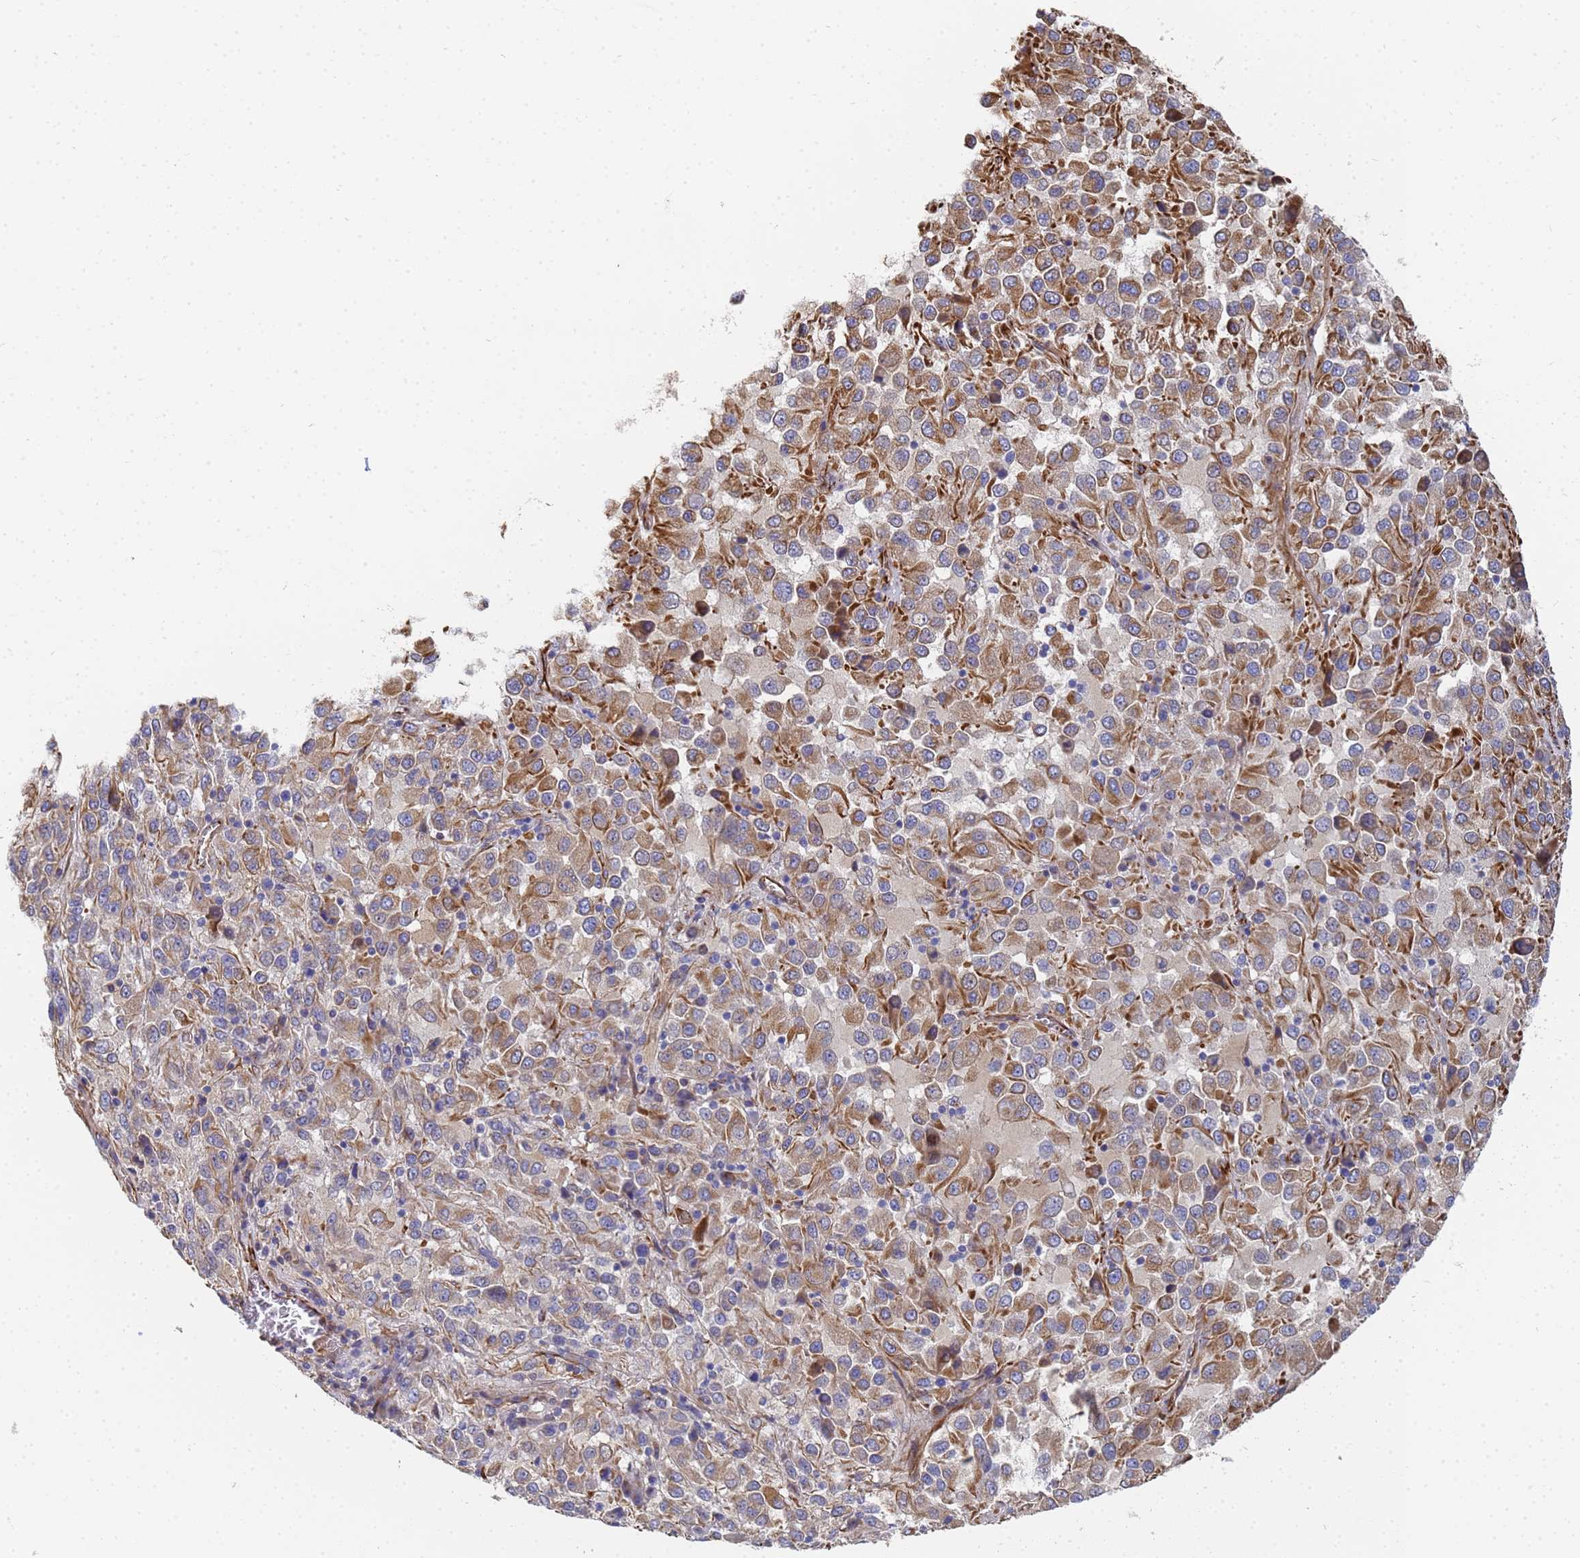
{"staining": {"intensity": "moderate", "quantity": ">75%", "location": "cytoplasmic/membranous"}, "tissue": "melanoma", "cell_type": "Tumor cells", "image_type": "cancer", "snomed": [{"axis": "morphology", "description": "Malignant melanoma, Metastatic site"}, {"axis": "topography", "description": "Lung"}], "caption": "Protein staining displays moderate cytoplasmic/membranous positivity in approximately >75% of tumor cells in malignant melanoma (metastatic site). Using DAB (3,3'-diaminobenzidine) (brown) and hematoxylin (blue) stains, captured at high magnification using brightfield microscopy.", "gene": "SYT13", "patient": {"sex": "male", "age": 64}}